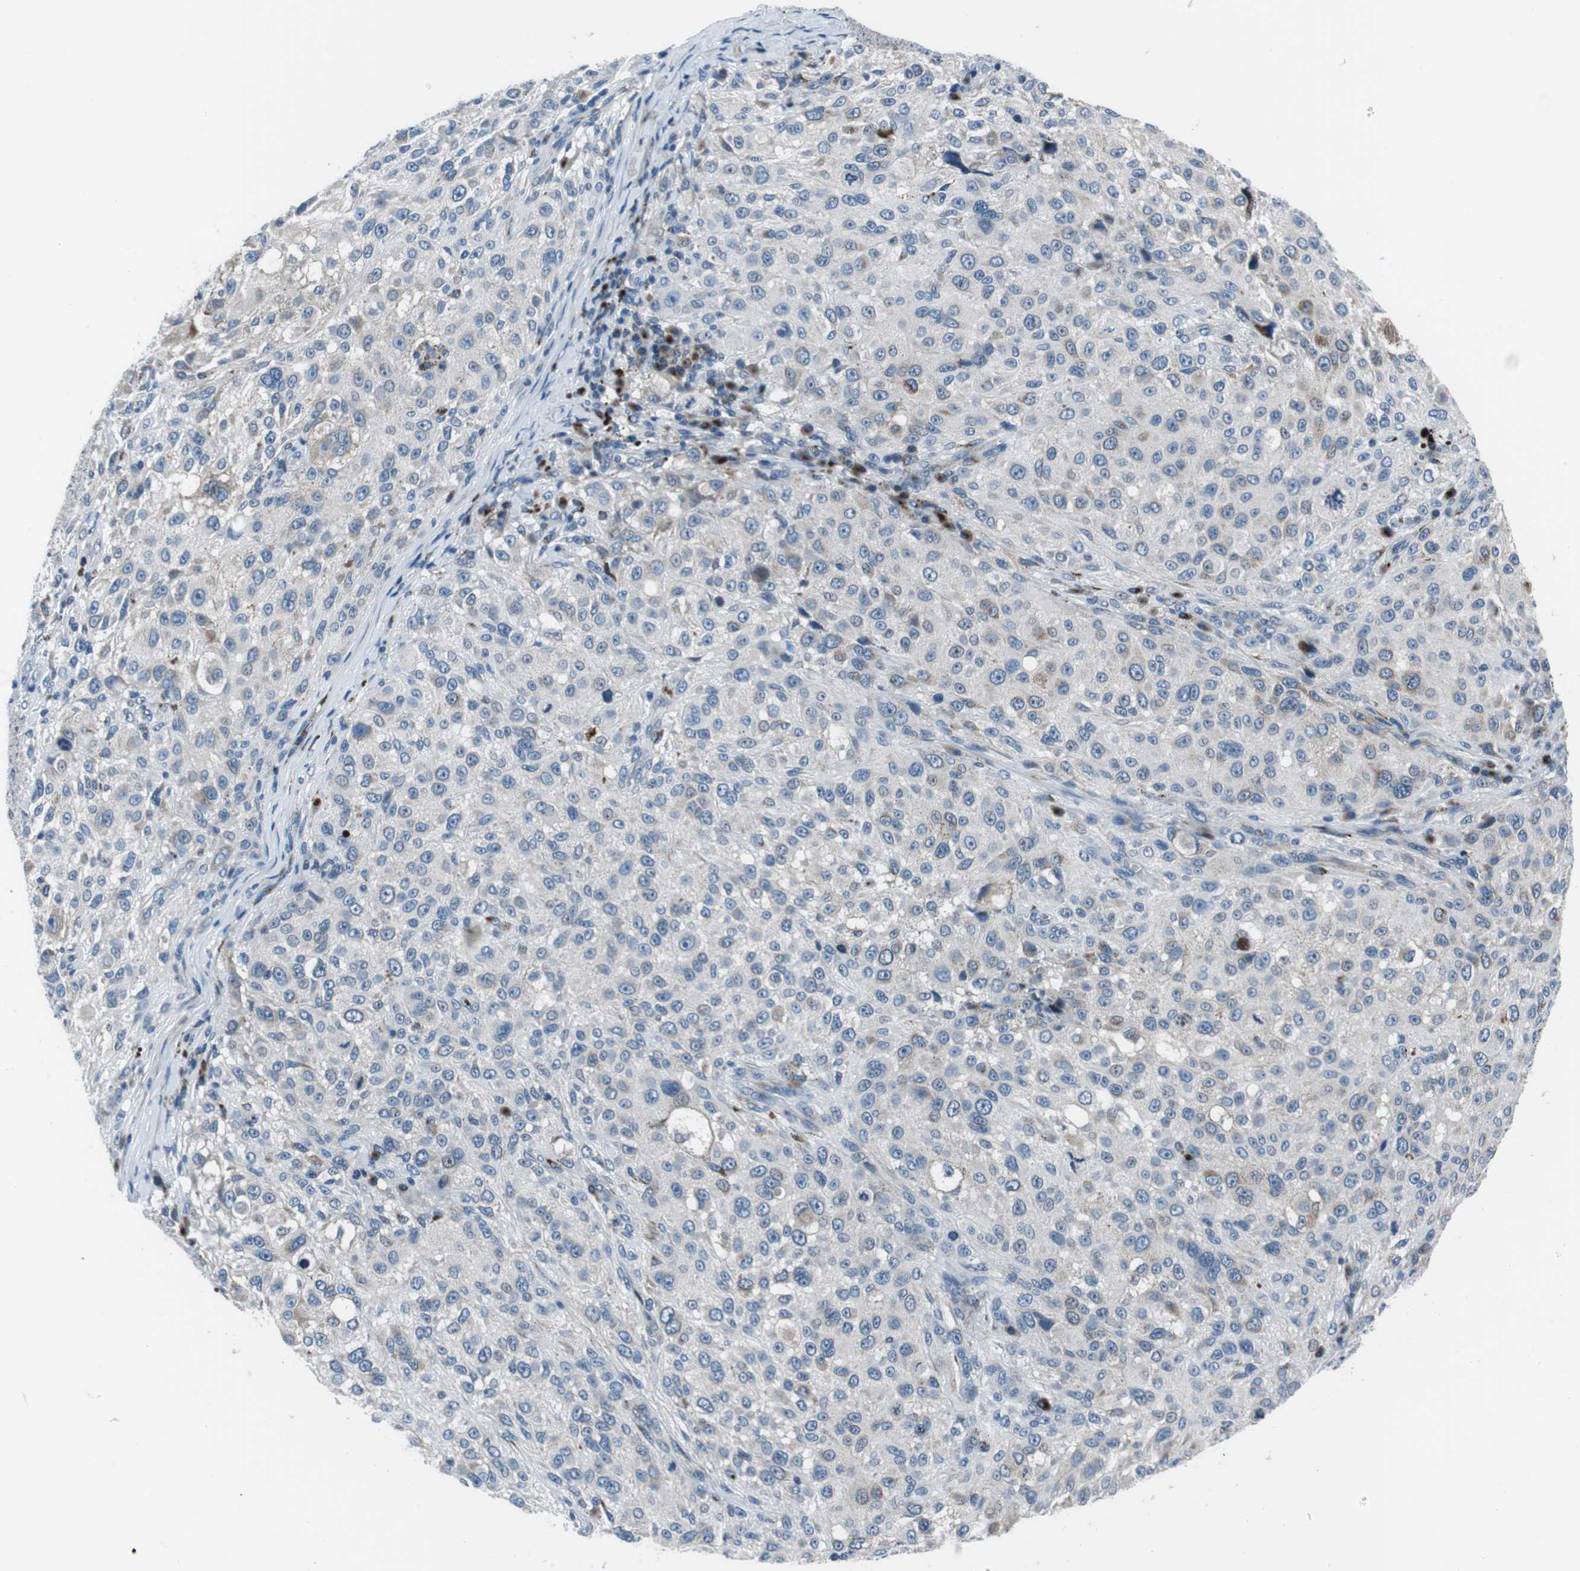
{"staining": {"intensity": "negative", "quantity": "none", "location": "none"}, "tissue": "melanoma", "cell_type": "Tumor cells", "image_type": "cancer", "snomed": [{"axis": "morphology", "description": "Necrosis, NOS"}, {"axis": "morphology", "description": "Malignant melanoma, NOS"}, {"axis": "topography", "description": "Skin"}], "caption": "Photomicrograph shows no significant protein expression in tumor cells of melanoma.", "gene": "NUCB2", "patient": {"sex": "female", "age": 87}}